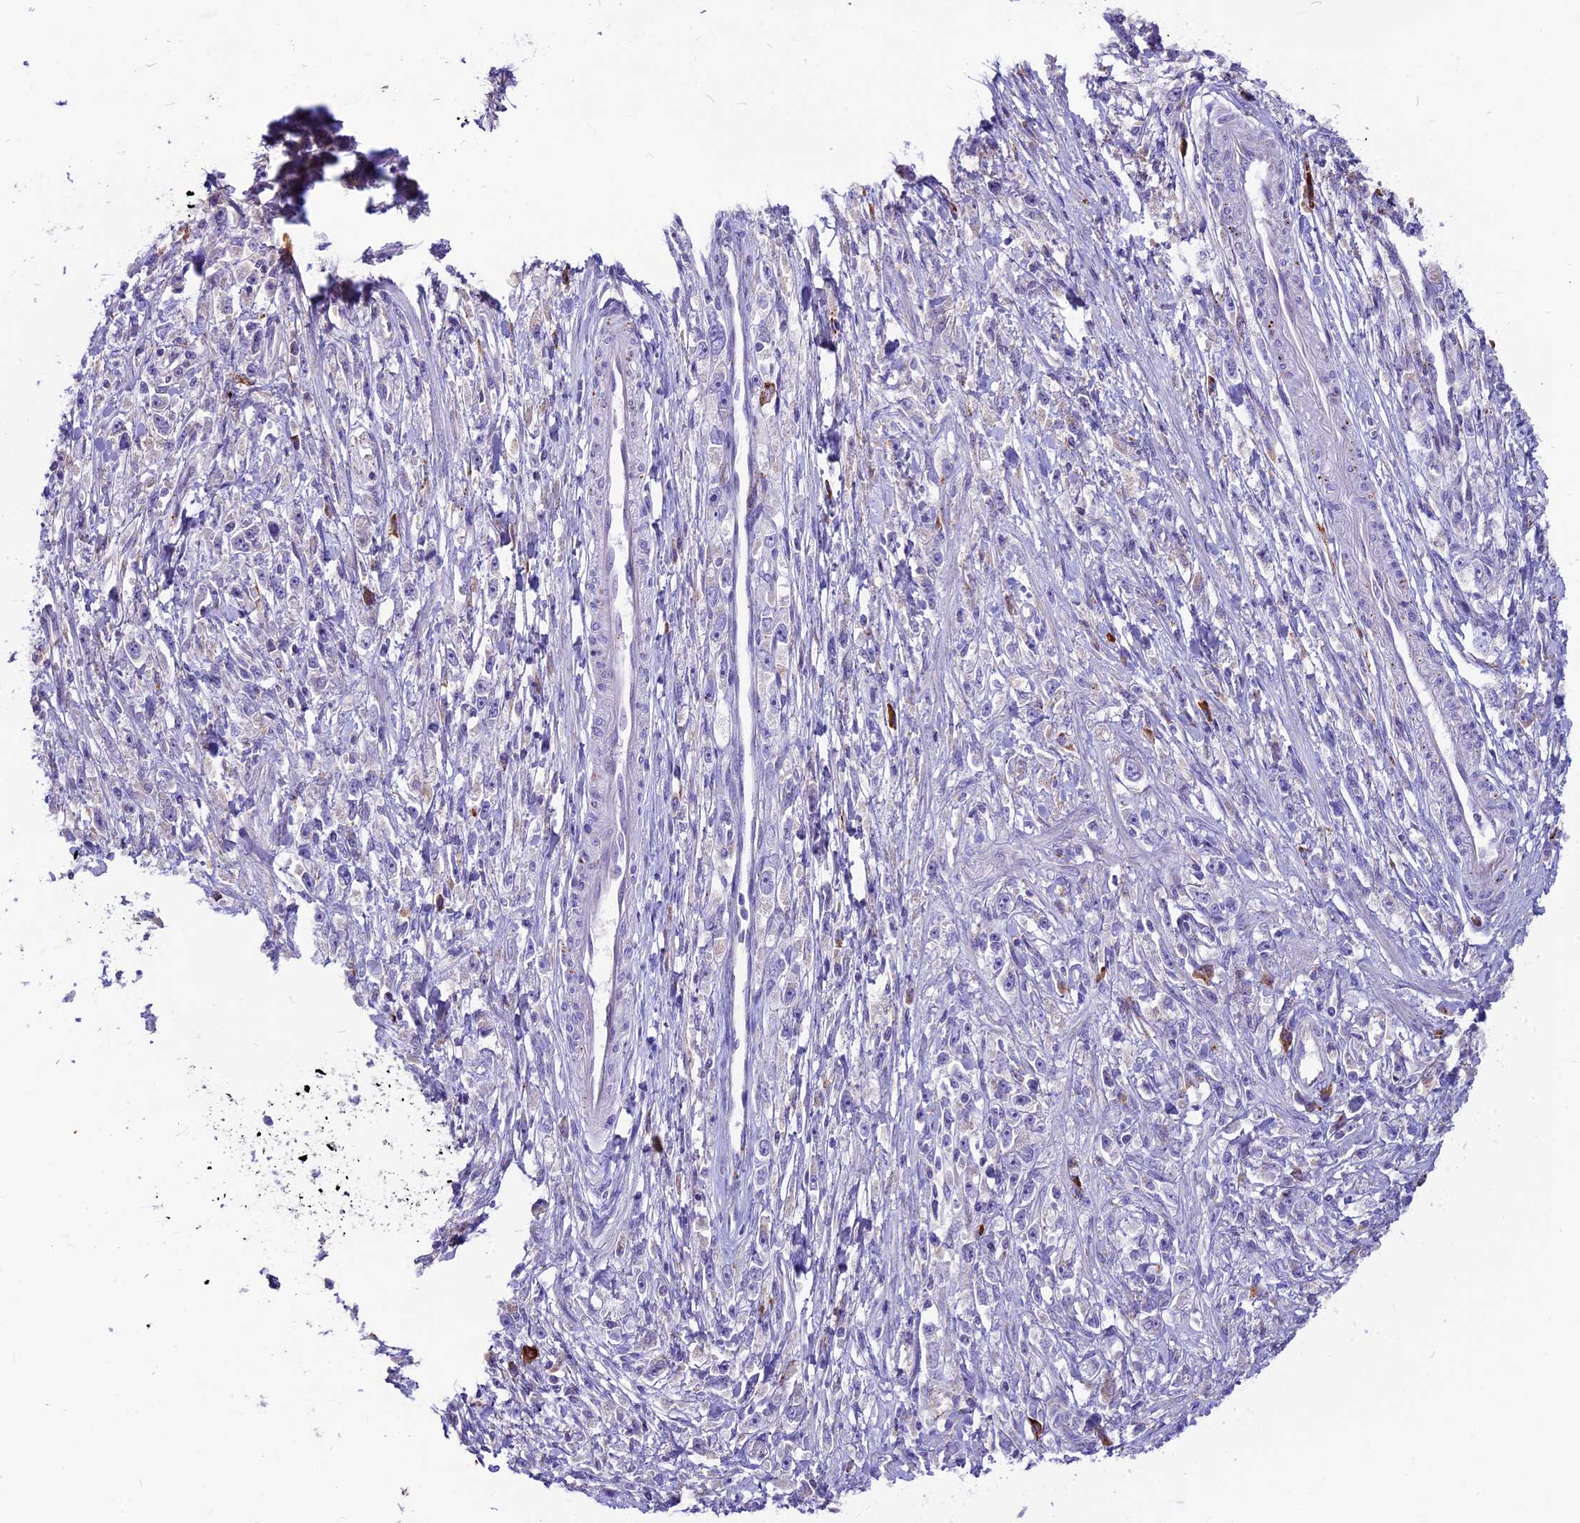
{"staining": {"intensity": "negative", "quantity": "none", "location": "none"}, "tissue": "stomach cancer", "cell_type": "Tumor cells", "image_type": "cancer", "snomed": [{"axis": "morphology", "description": "Adenocarcinoma, NOS"}, {"axis": "topography", "description": "Stomach"}], "caption": "IHC histopathology image of neoplastic tissue: human stomach cancer stained with DAB (3,3'-diaminobenzidine) reveals no significant protein expression in tumor cells. The staining is performed using DAB brown chromogen with nuclei counter-stained in using hematoxylin.", "gene": "THRSP", "patient": {"sex": "female", "age": 59}}